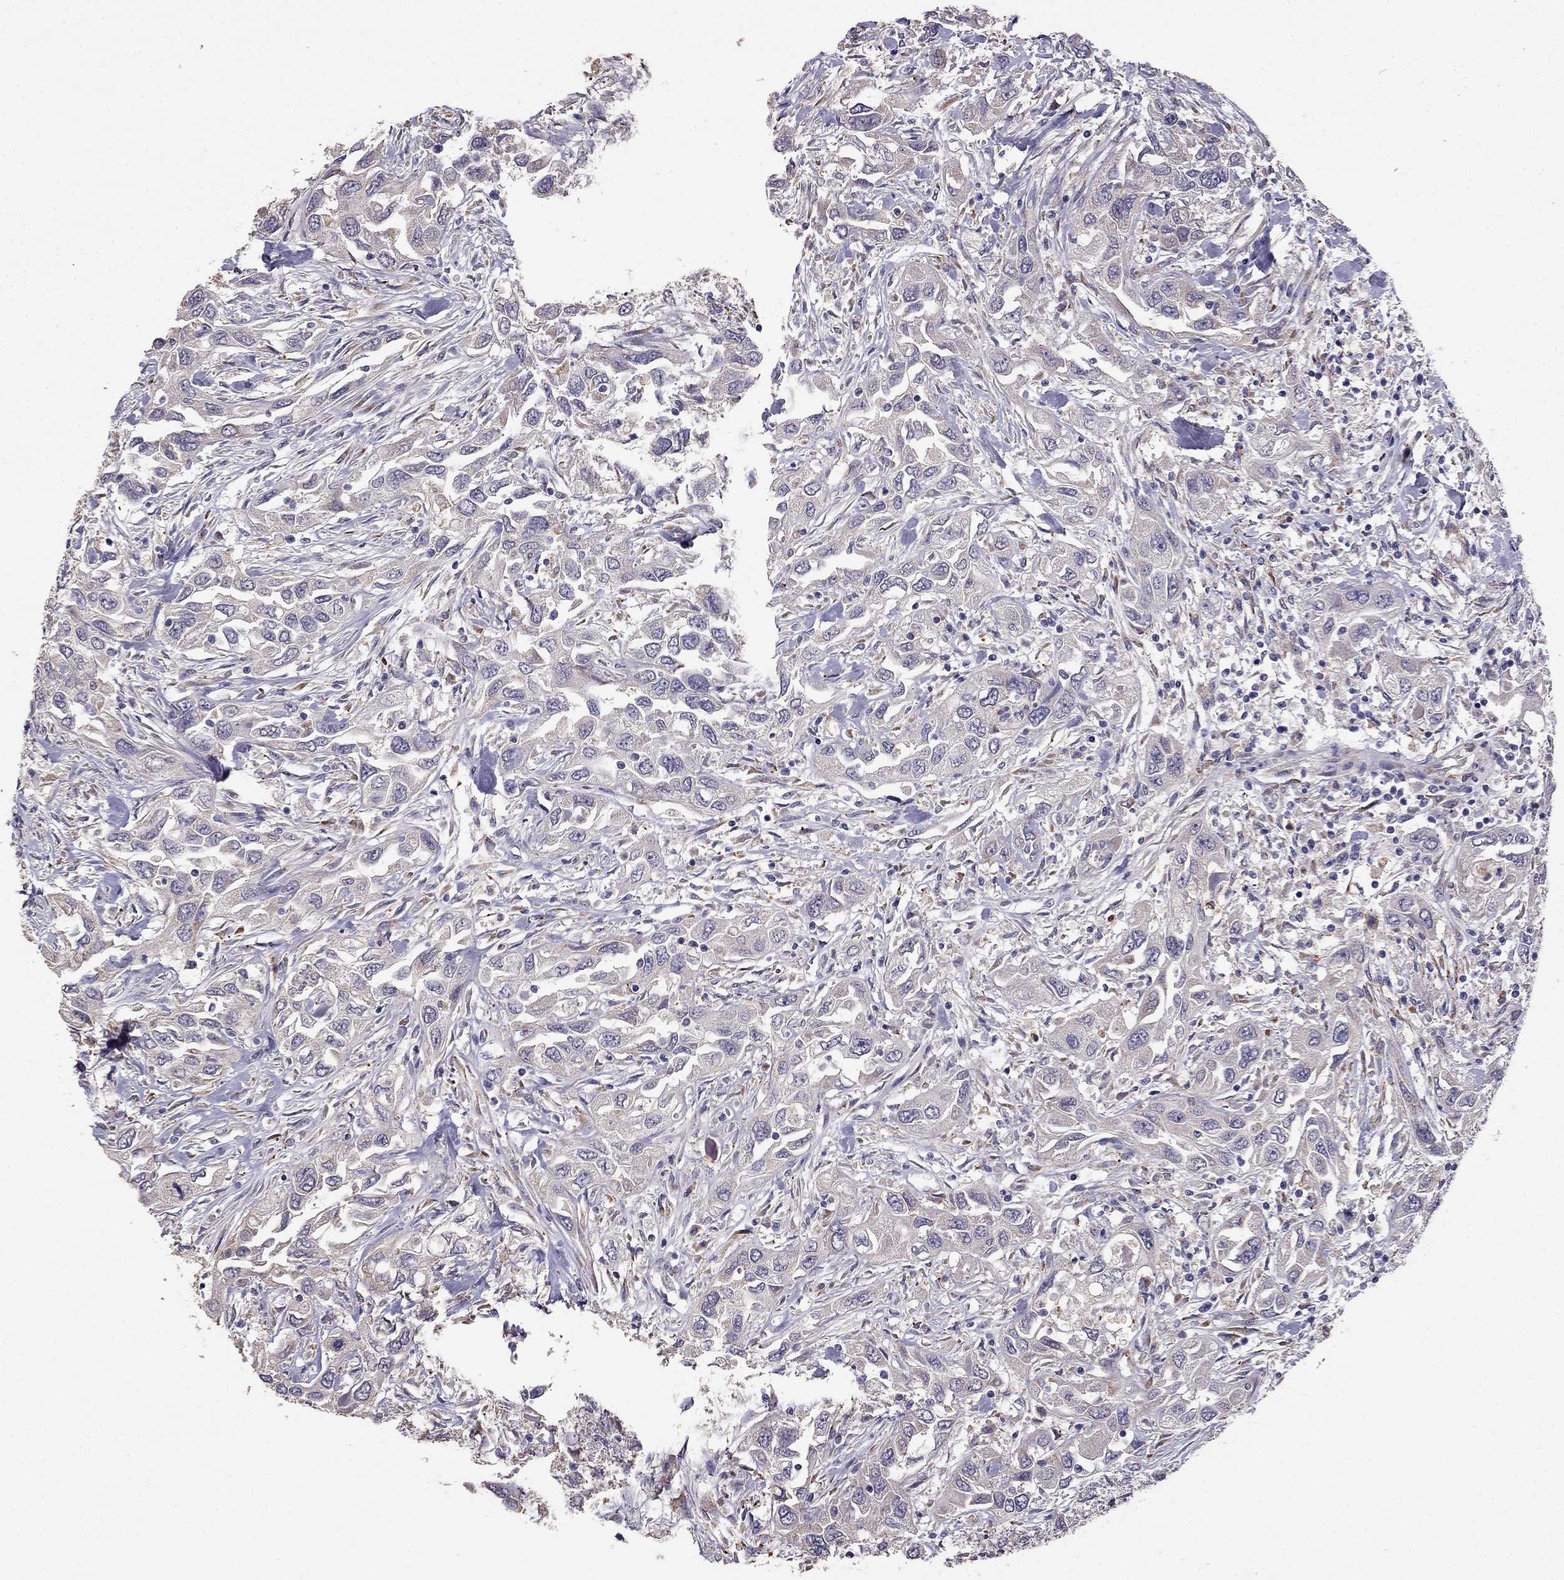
{"staining": {"intensity": "negative", "quantity": "none", "location": "none"}, "tissue": "urothelial cancer", "cell_type": "Tumor cells", "image_type": "cancer", "snomed": [{"axis": "morphology", "description": "Urothelial carcinoma, High grade"}, {"axis": "topography", "description": "Urinary bladder"}], "caption": "The micrograph displays no staining of tumor cells in urothelial cancer.", "gene": "CDH9", "patient": {"sex": "male", "age": 76}}